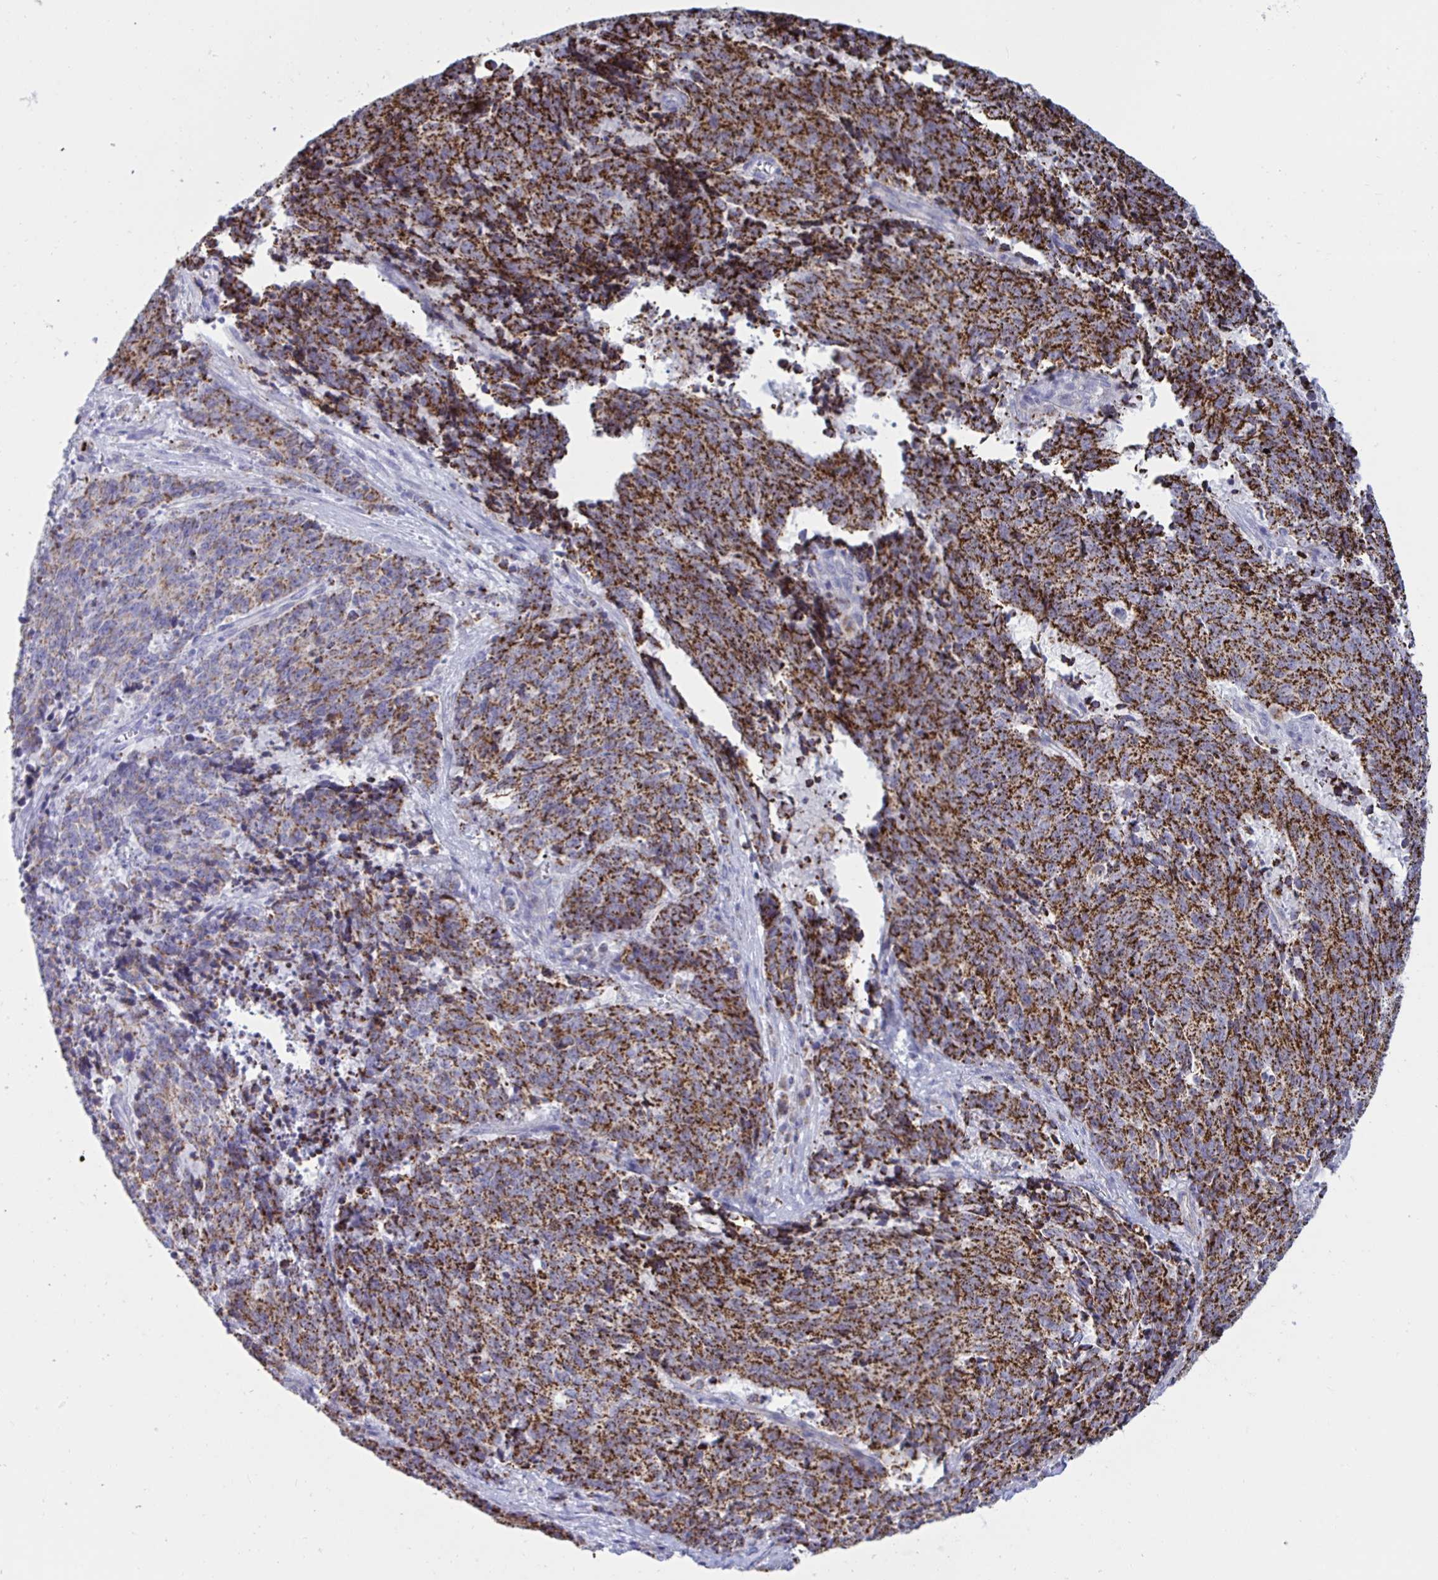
{"staining": {"intensity": "strong", "quantity": ">75%", "location": "cytoplasmic/membranous"}, "tissue": "cervical cancer", "cell_type": "Tumor cells", "image_type": "cancer", "snomed": [{"axis": "morphology", "description": "Squamous cell carcinoma, NOS"}, {"axis": "topography", "description": "Cervix"}], "caption": "This photomicrograph shows cervical cancer stained with IHC to label a protein in brown. The cytoplasmic/membranous of tumor cells show strong positivity for the protein. Nuclei are counter-stained blue.", "gene": "HSPE1", "patient": {"sex": "female", "age": 29}}